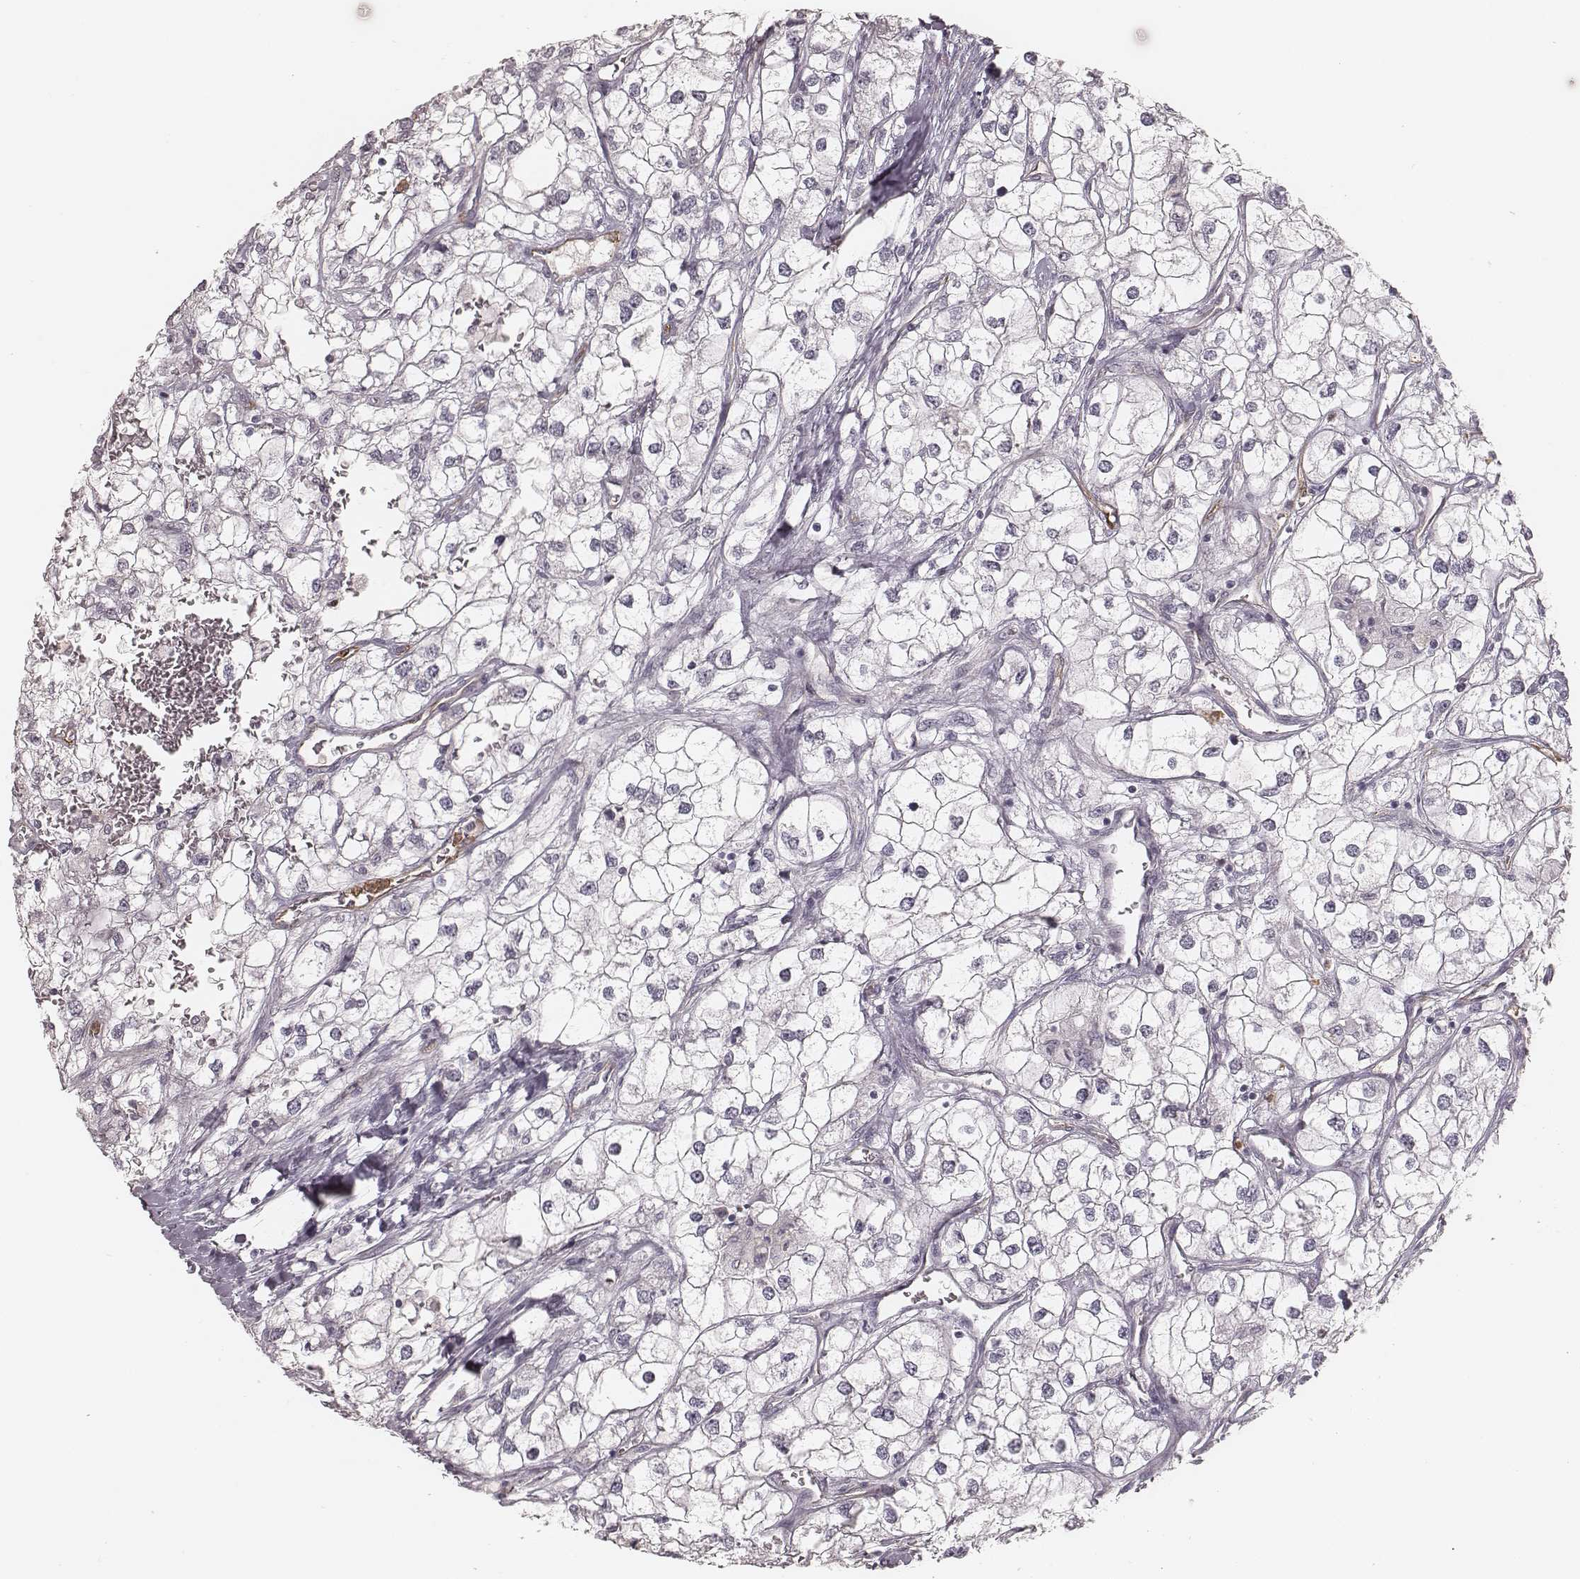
{"staining": {"intensity": "negative", "quantity": "none", "location": "none"}, "tissue": "renal cancer", "cell_type": "Tumor cells", "image_type": "cancer", "snomed": [{"axis": "morphology", "description": "Adenocarcinoma, NOS"}, {"axis": "topography", "description": "Kidney"}], "caption": "This is a image of IHC staining of renal cancer, which shows no staining in tumor cells. (DAB (3,3'-diaminobenzidine) immunohistochemistry, high magnification).", "gene": "KITLG", "patient": {"sex": "male", "age": 59}}